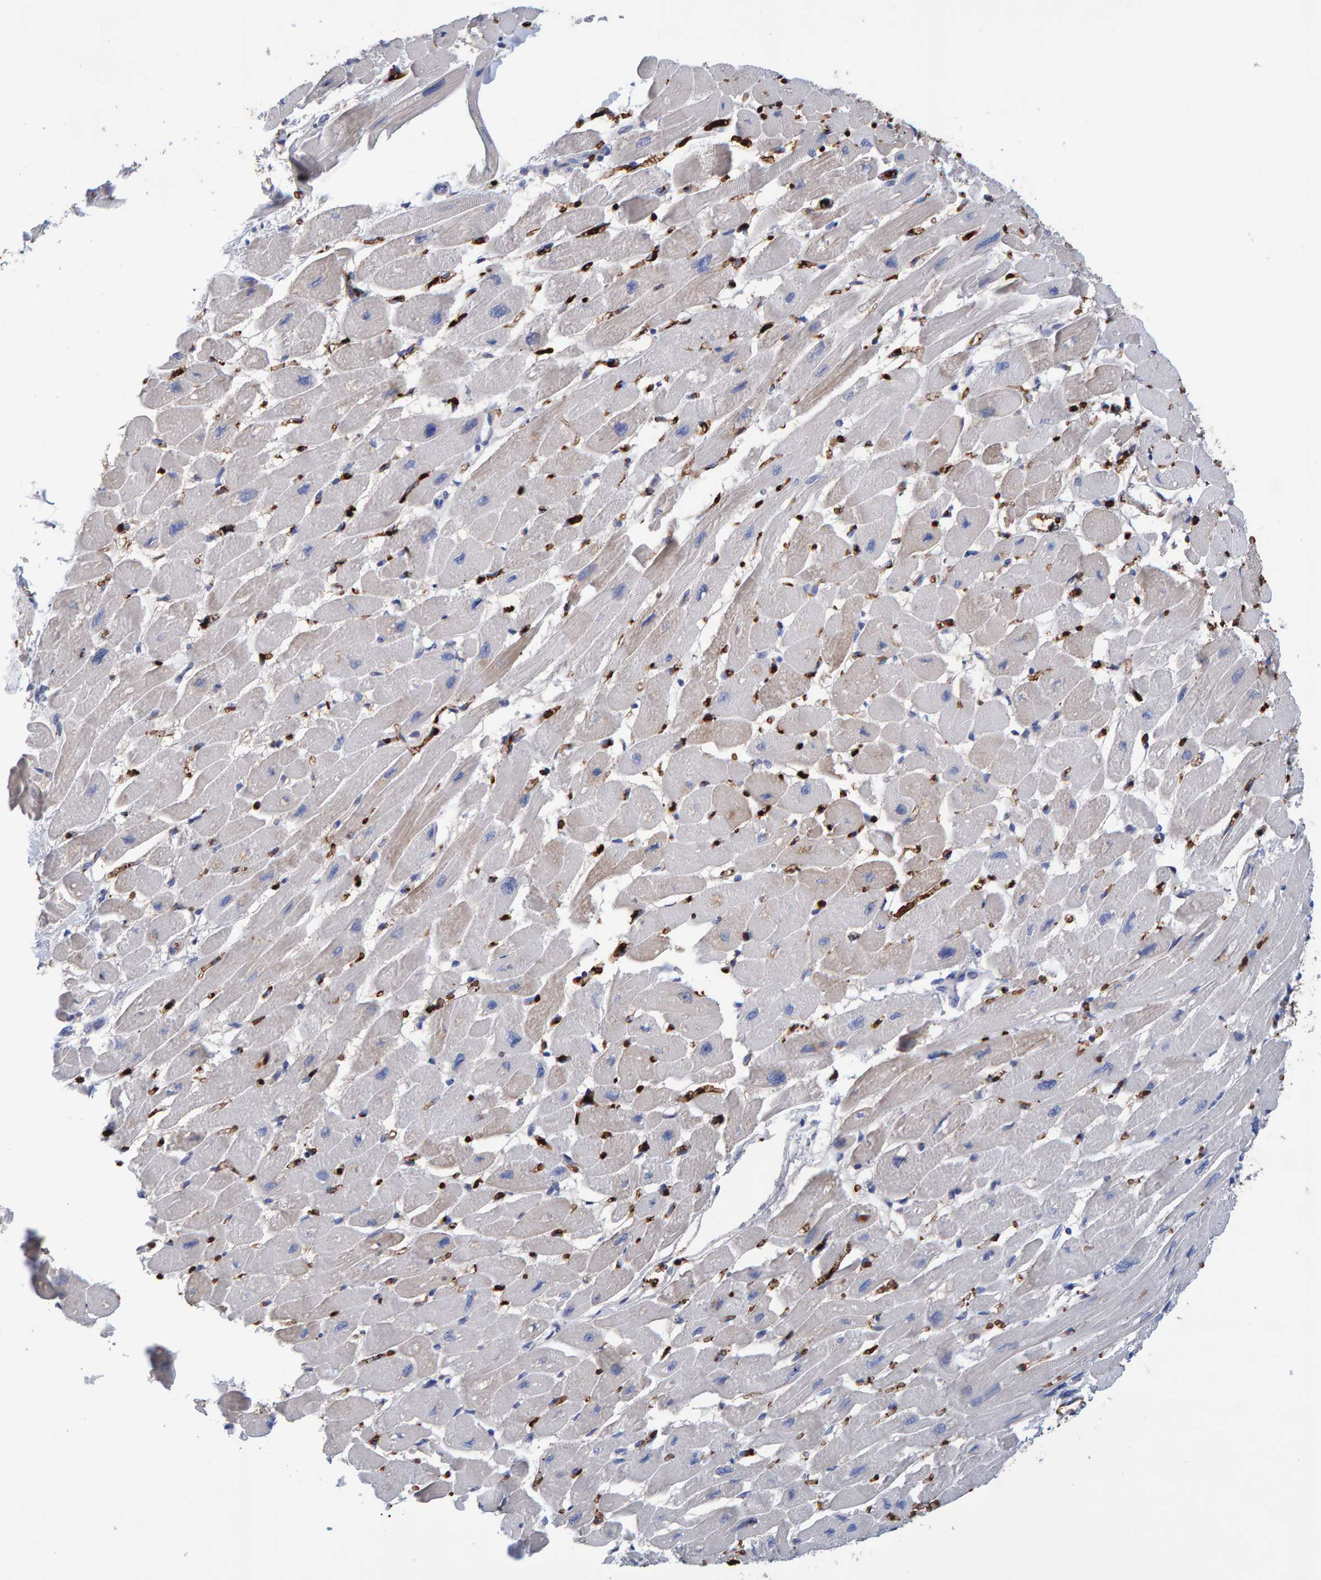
{"staining": {"intensity": "weak", "quantity": "25%-75%", "location": "cytoplasmic/membranous"}, "tissue": "heart muscle", "cell_type": "Cardiomyocytes", "image_type": "normal", "snomed": [{"axis": "morphology", "description": "Normal tissue, NOS"}, {"axis": "topography", "description": "Heart"}], "caption": "An immunohistochemistry histopathology image of unremarkable tissue is shown. Protein staining in brown labels weak cytoplasmic/membranous positivity in heart muscle within cardiomyocytes.", "gene": "VPS9D1", "patient": {"sex": "female", "age": 54}}